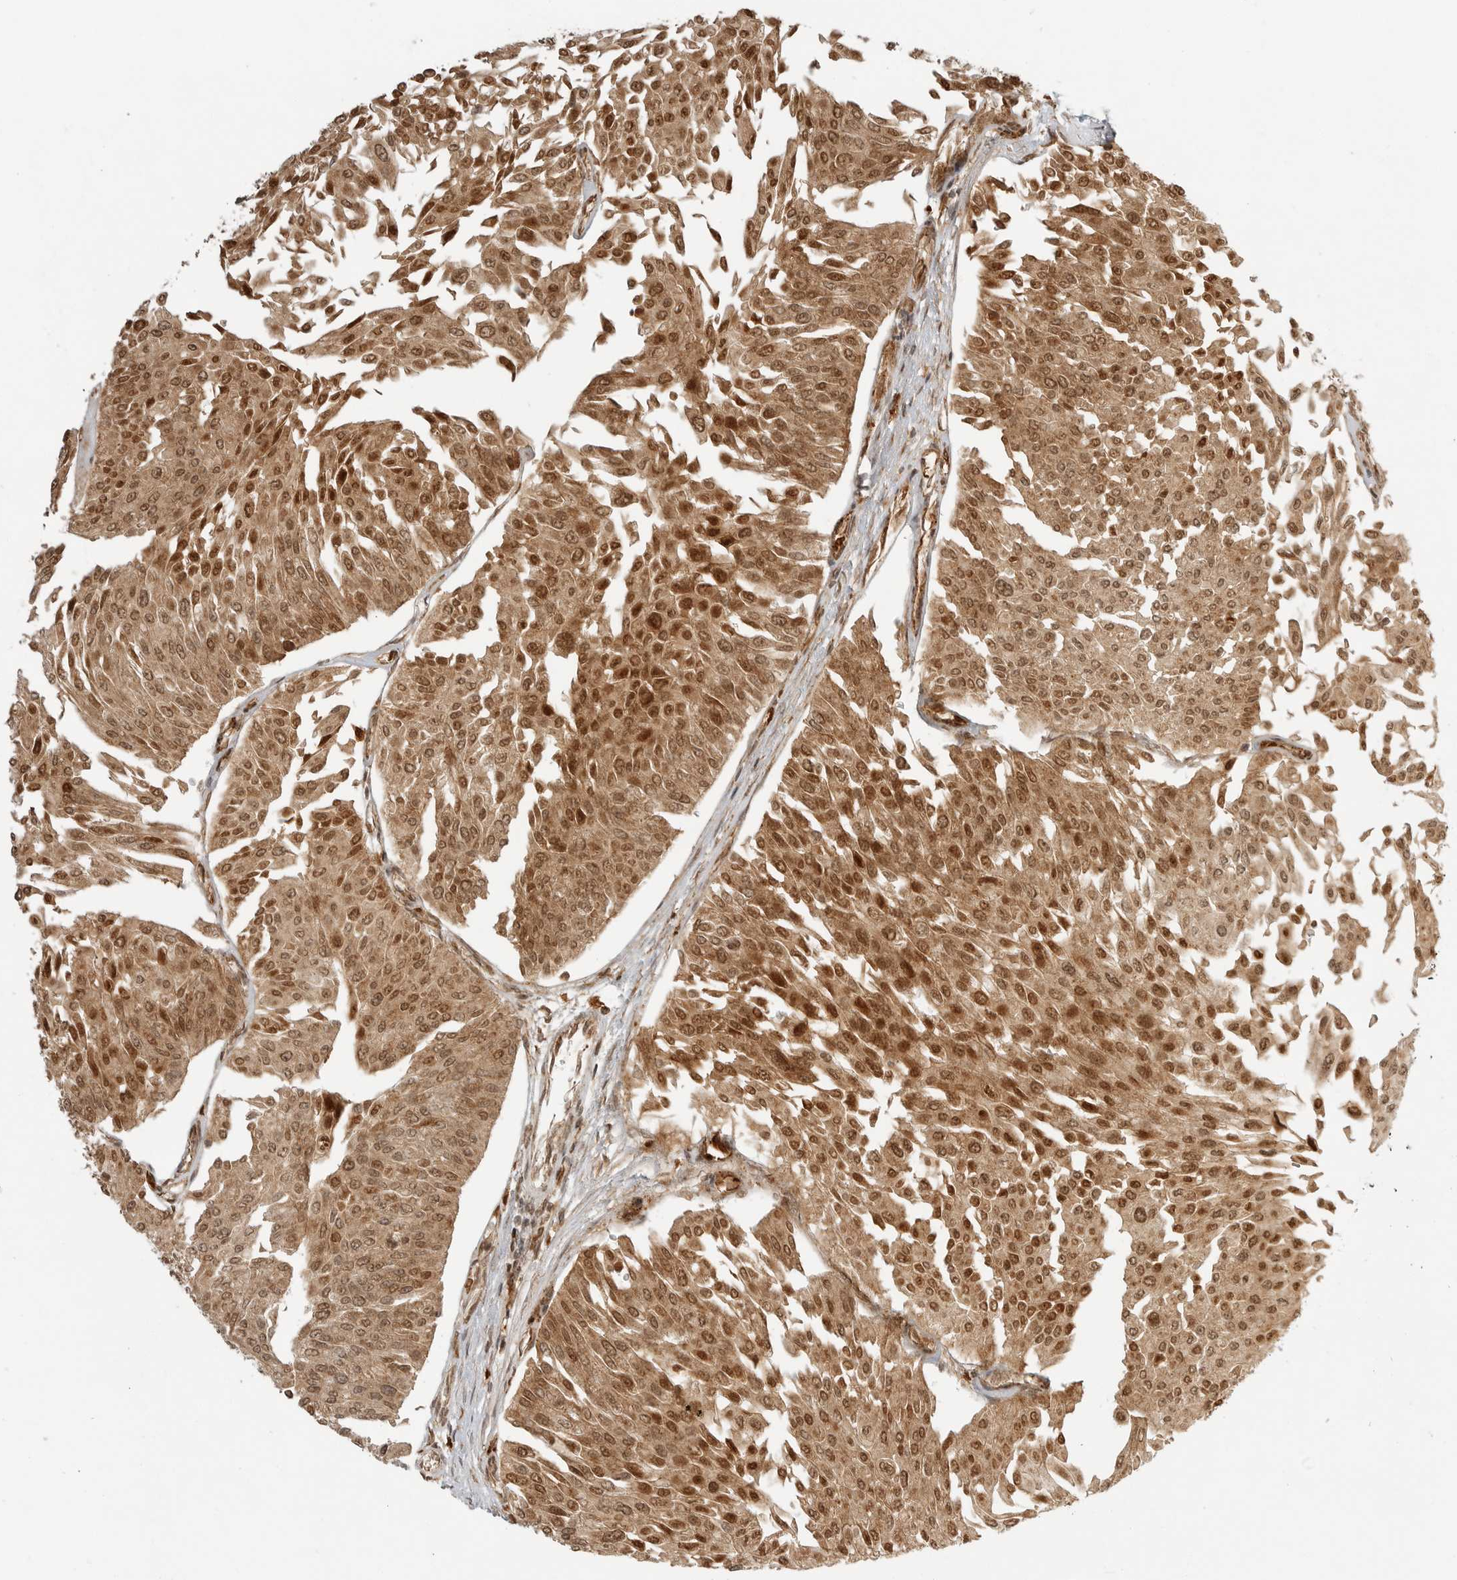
{"staining": {"intensity": "moderate", "quantity": ">75%", "location": "cytoplasmic/membranous,nuclear"}, "tissue": "urothelial cancer", "cell_type": "Tumor cells", "image_type": "cancer", "snomed": [{"axis": "morphology", "description": "Urothelial carcinoma, Low grade"}, {"axis": "topography", "description": "Urinary bladder"}], "caption": "Immunohistochemistry (IHC) histopathology image of urothelial carcinoma (low-grade) stained for a protein (brown), which exhibits medium levels of moderate cytoplasmic/membranous and nuclear staining in approximately >75% of tumor cells.", "gene": "IDUA", "patient": {"sex": "male", "age": 67}}